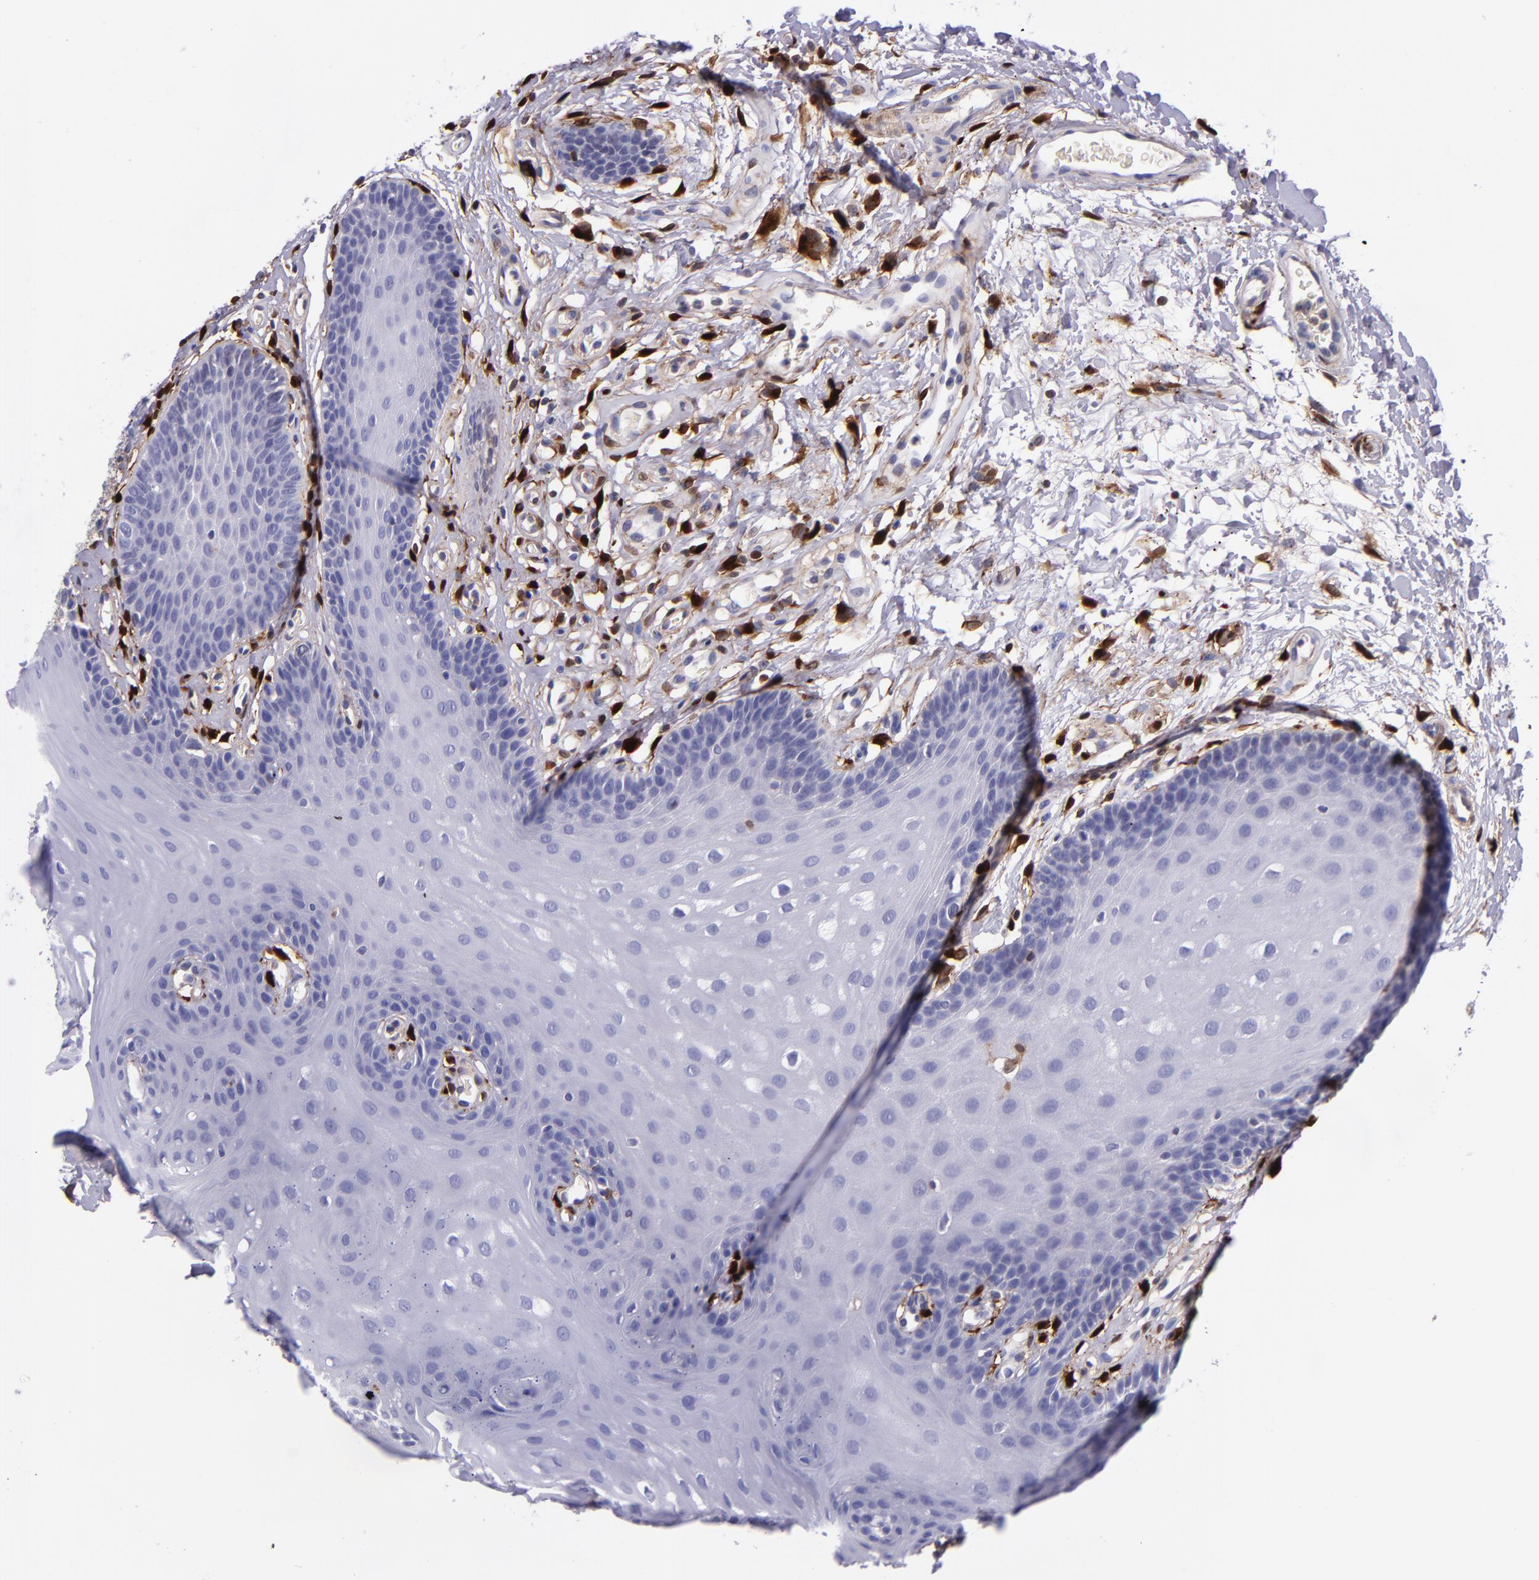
{"staining": {"intensity": "negative", "quantity": "none", "location": "none"}, "tissue": "oral mucosa", "cell_type": "Squamous epithelial cells", "image_type": "normal", "snomed": [{"axis": "morphology", "description": "Normal tissue, NOS"}, {"axis": "topography", "description": "Oral tissue"}], "caption": "A high-resolution image shows IHC staining of unremarkable oral mucosa, which reveals no significant expression in squamous epithelial cells. (Stains: DAB immunohistochemistry (IHC) with hematoxylin counter stain, Microscopy: brightfield microscopy at high magnification).", "gene": "LGALS1", "patient": {"sex": "male", "age": 62}}